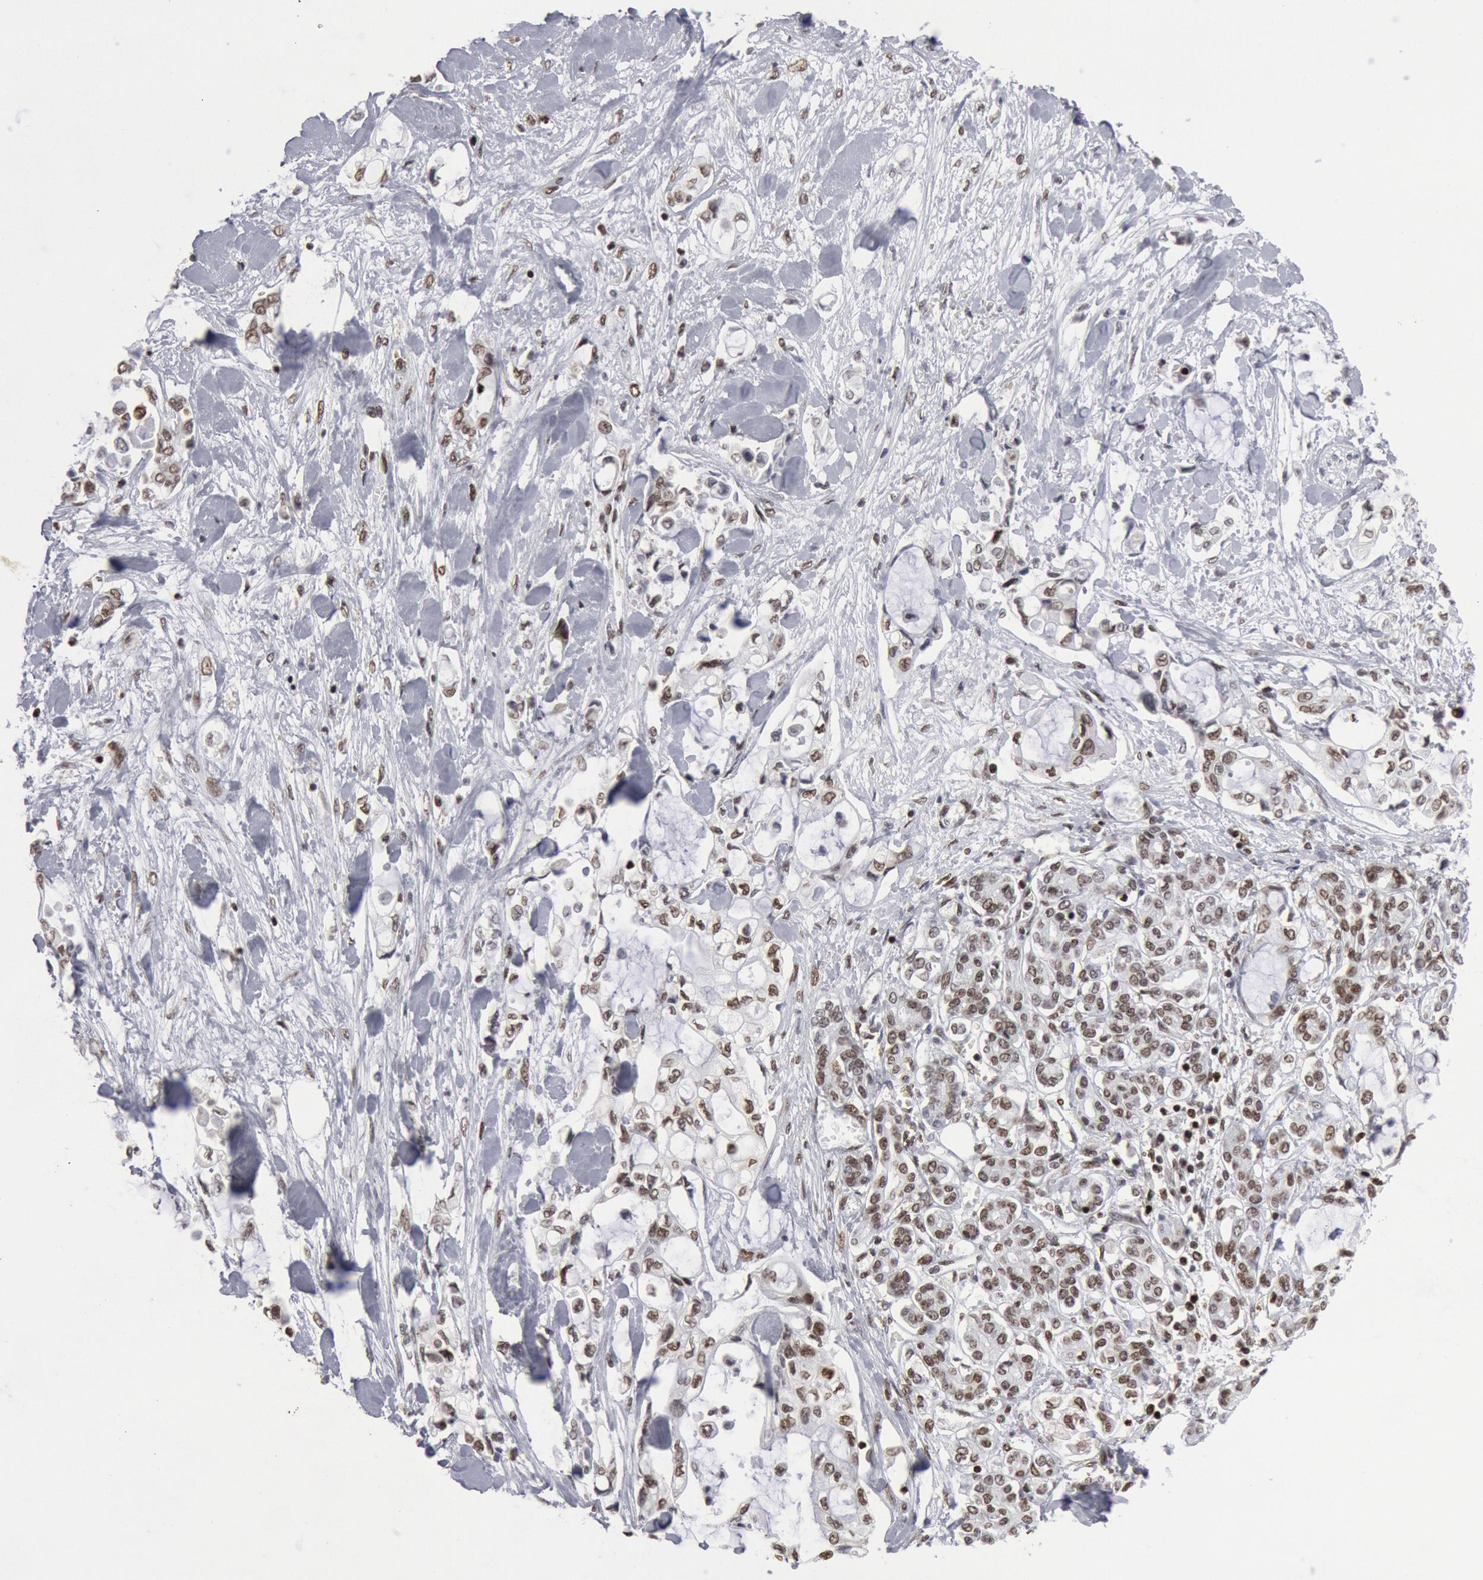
{"staining": {"intensity": "moderate", "quantity": "25%-75%", "location": "nuclear"}, "tissue": "pancreatic cancer", "cell_type": "Tumor cells", "image_type": "cancer", "snomed": [{"axis": "morphology", "description": "Adenocarcinoma, NOS"}, {"axis": "topography", "description": "Pancreas"}], "caption": "IHC of human pancreatic cancer demonstrates medium levels of moderate nuclear staining in approximately 25%-75% of tumor cells. Nuclei are stained in blue.", "gene": "SUB1", "patient": {"sex": "female", "age": 70}}